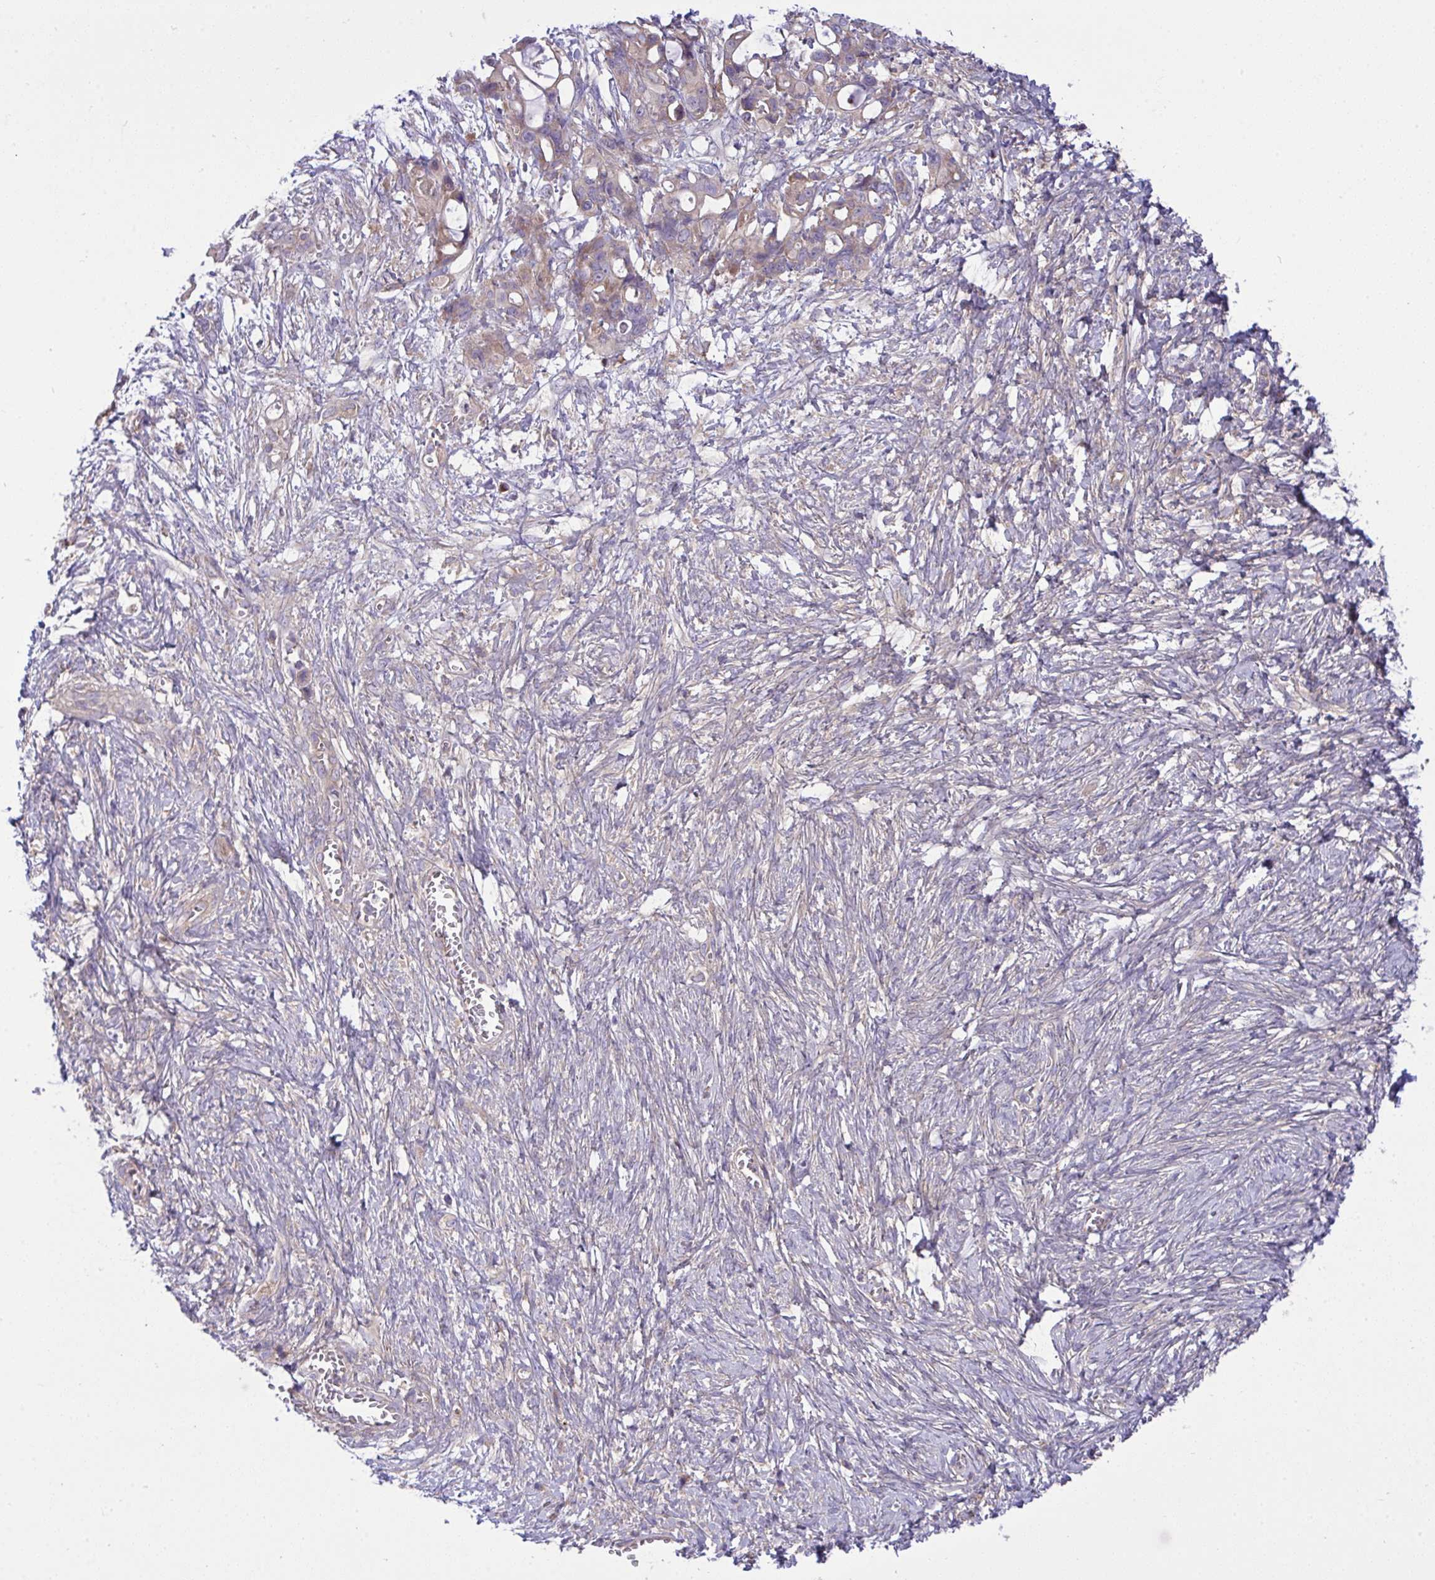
{"staining": {"intensity": "weak", "quantity": "25%-75%", "location": "cytoplasmic/membranous"}, "tissue": "ovarian cancer", "cell_type": "Tumor cells", "image_type": "cancer", "snomed": [{"axis": "morphology", "description": "Cystadenocarcinoma, mucinous, NOS"}, {"axis": "topography", "description": "Ovary"}], "caption": "Ovarian cancer (mucinous cystadenocarcinoma) stained for a protein displays weak cytoplasmic/membranous positivity in tumor cells. (DAB IHC with brightfield microscopy, high magnification).", "gene": "GRB14", "patient": {"sex": "female", "age": 70}}